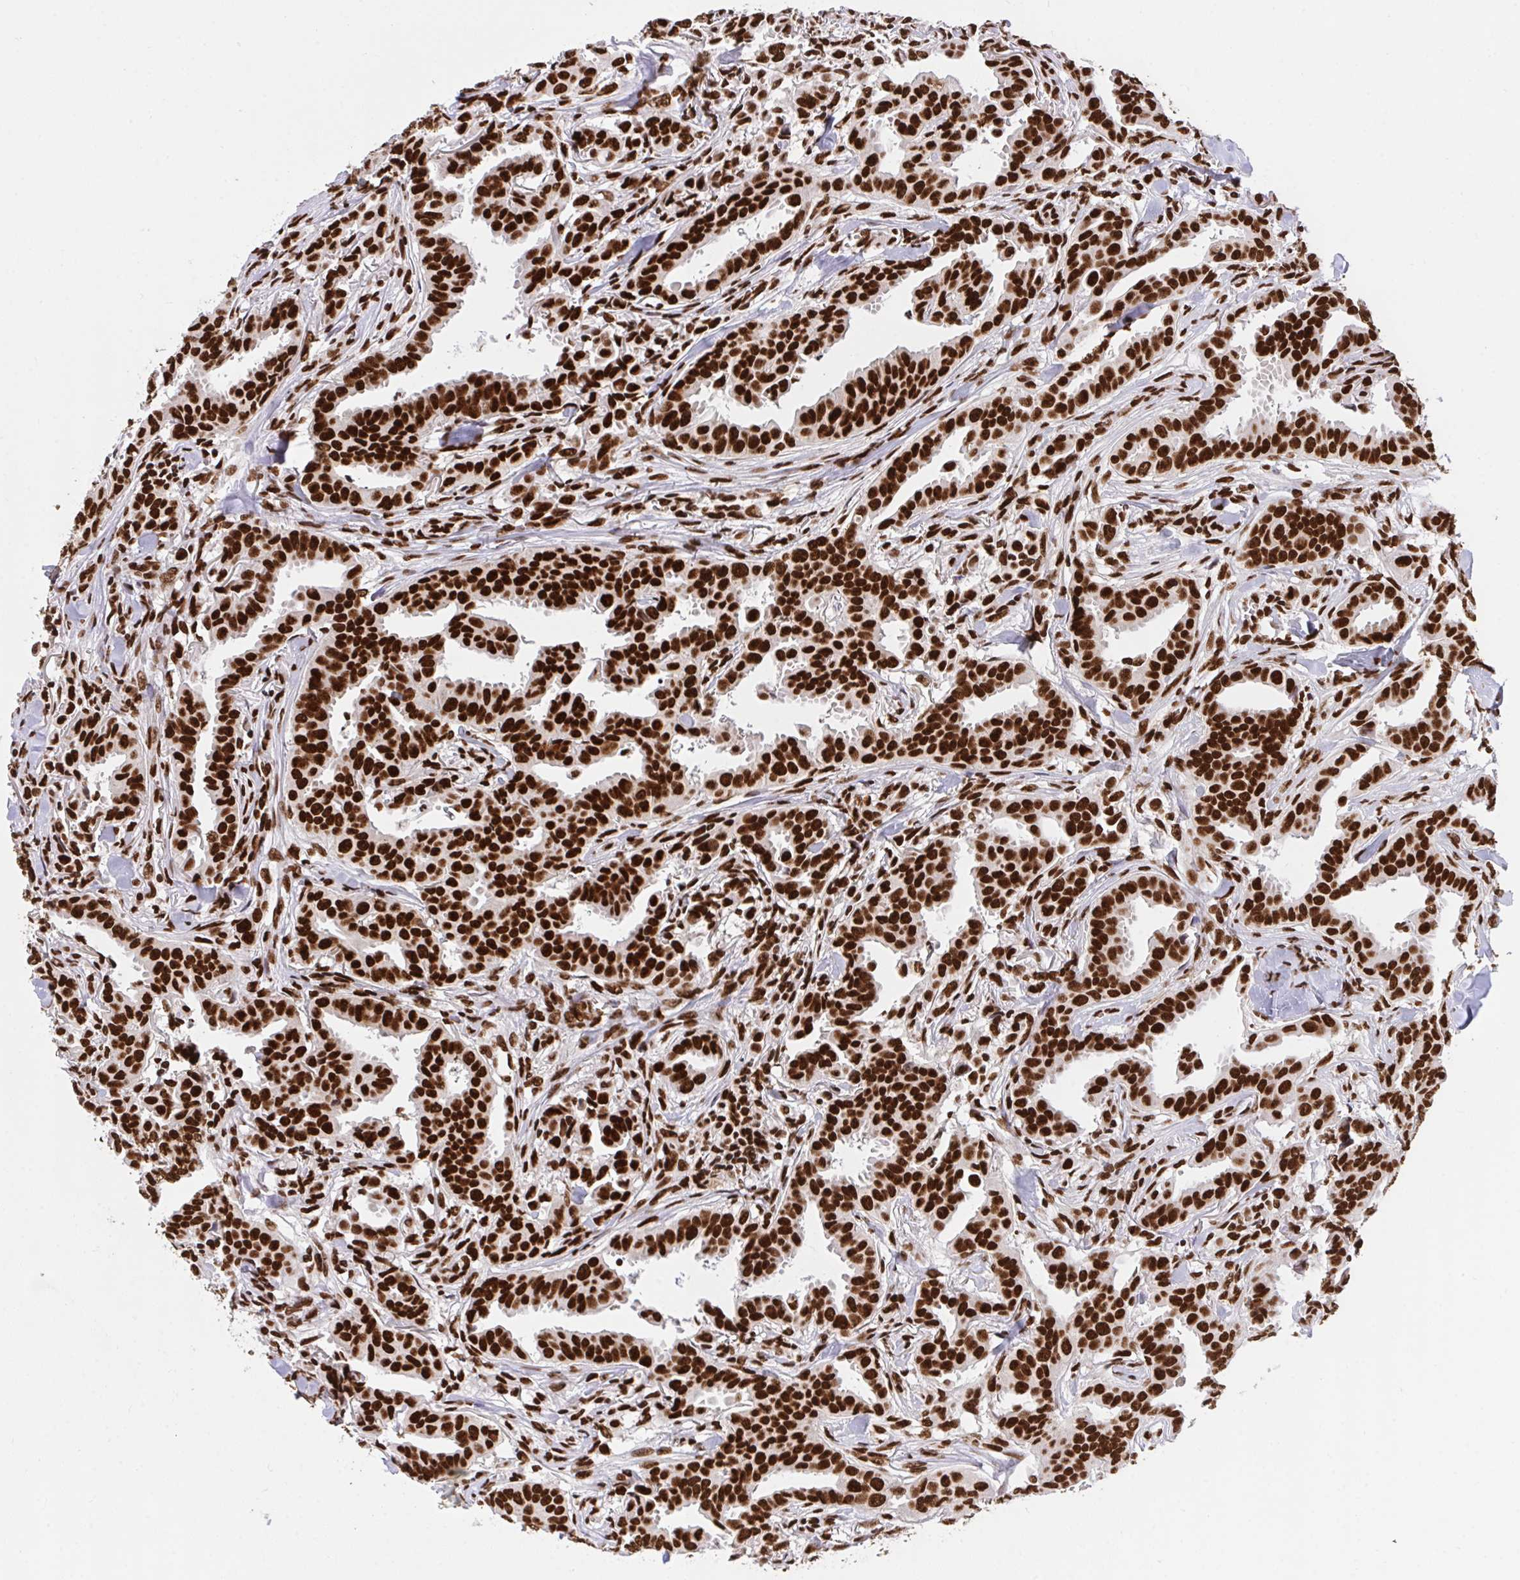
{"staining": {"intensity": "strong", "quantity": ">75%", "location": "nuclear"}, "tissue": "breast cancer", "cell_type": "Tumor cells", "image_type": "cancer", "snomed": [{"axis": "morphology", "description": "Duct carcinoma"}, {"axis": "topography", "description": "Breast"}], "caption": "Human breast cancer stained with a protein marker reveals strong staining in tumor cells.", "gene": "HNRNPL", "patient": {"sex": "female", "age": 45}}